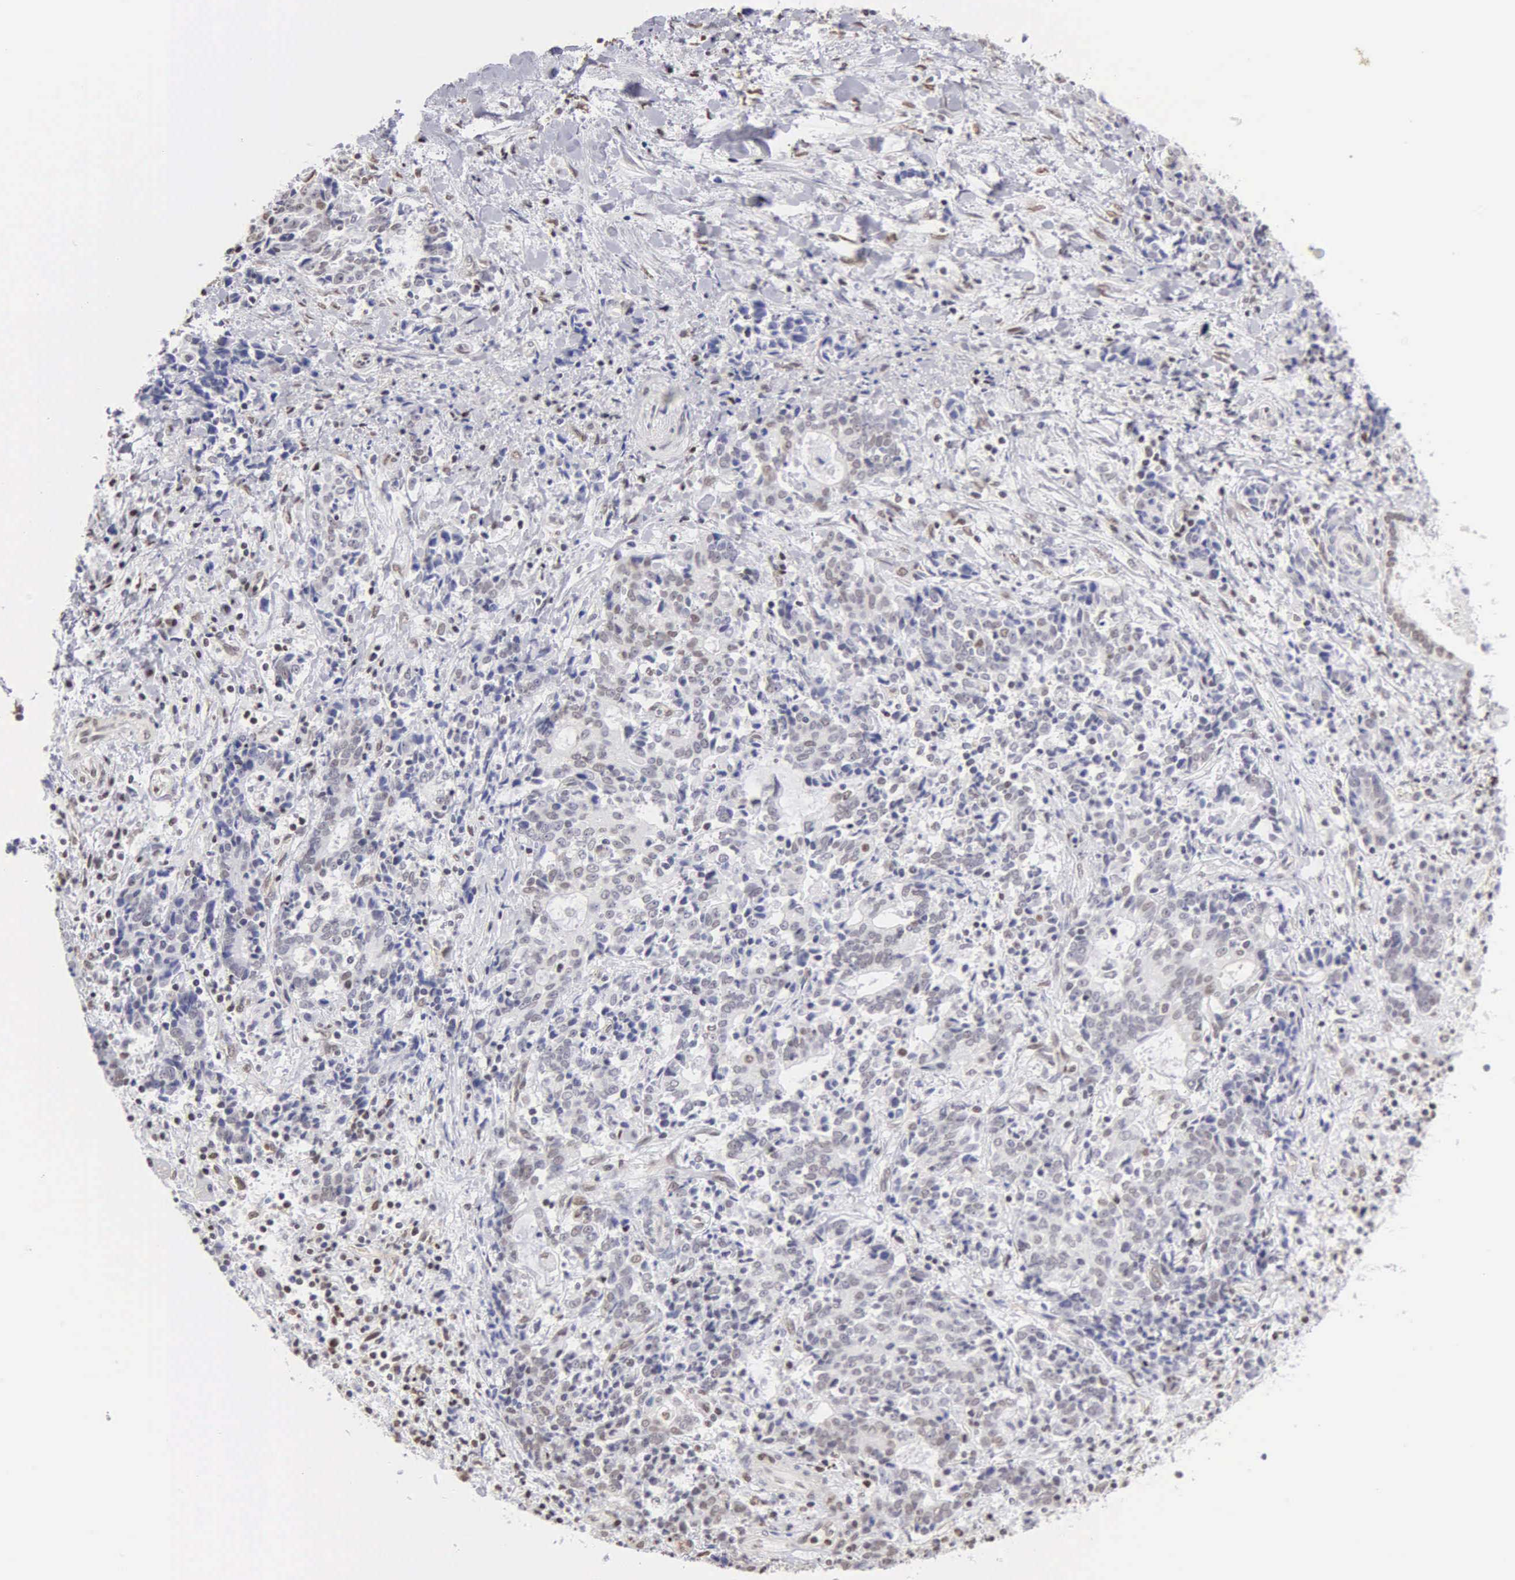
{"staining": {"intensity": "negative", "quantity": "none", "location": "none"}, "tissue": "liver cancer", "cell_type": "Tumor cells", "image_type": "cancer", "snomed": [{"axis": "morphology", "description": "Cholangiocarcinoma"}, {"axis": "topography", "description": "Liver"}], "caption": "Liver cholangiocarcinoma stained for a protein using immunohistochemistry (IHC) exhibits no positivity tumor cells.", "gene": "CCNG1", "patient": {"sex": "male", "age": 57}}